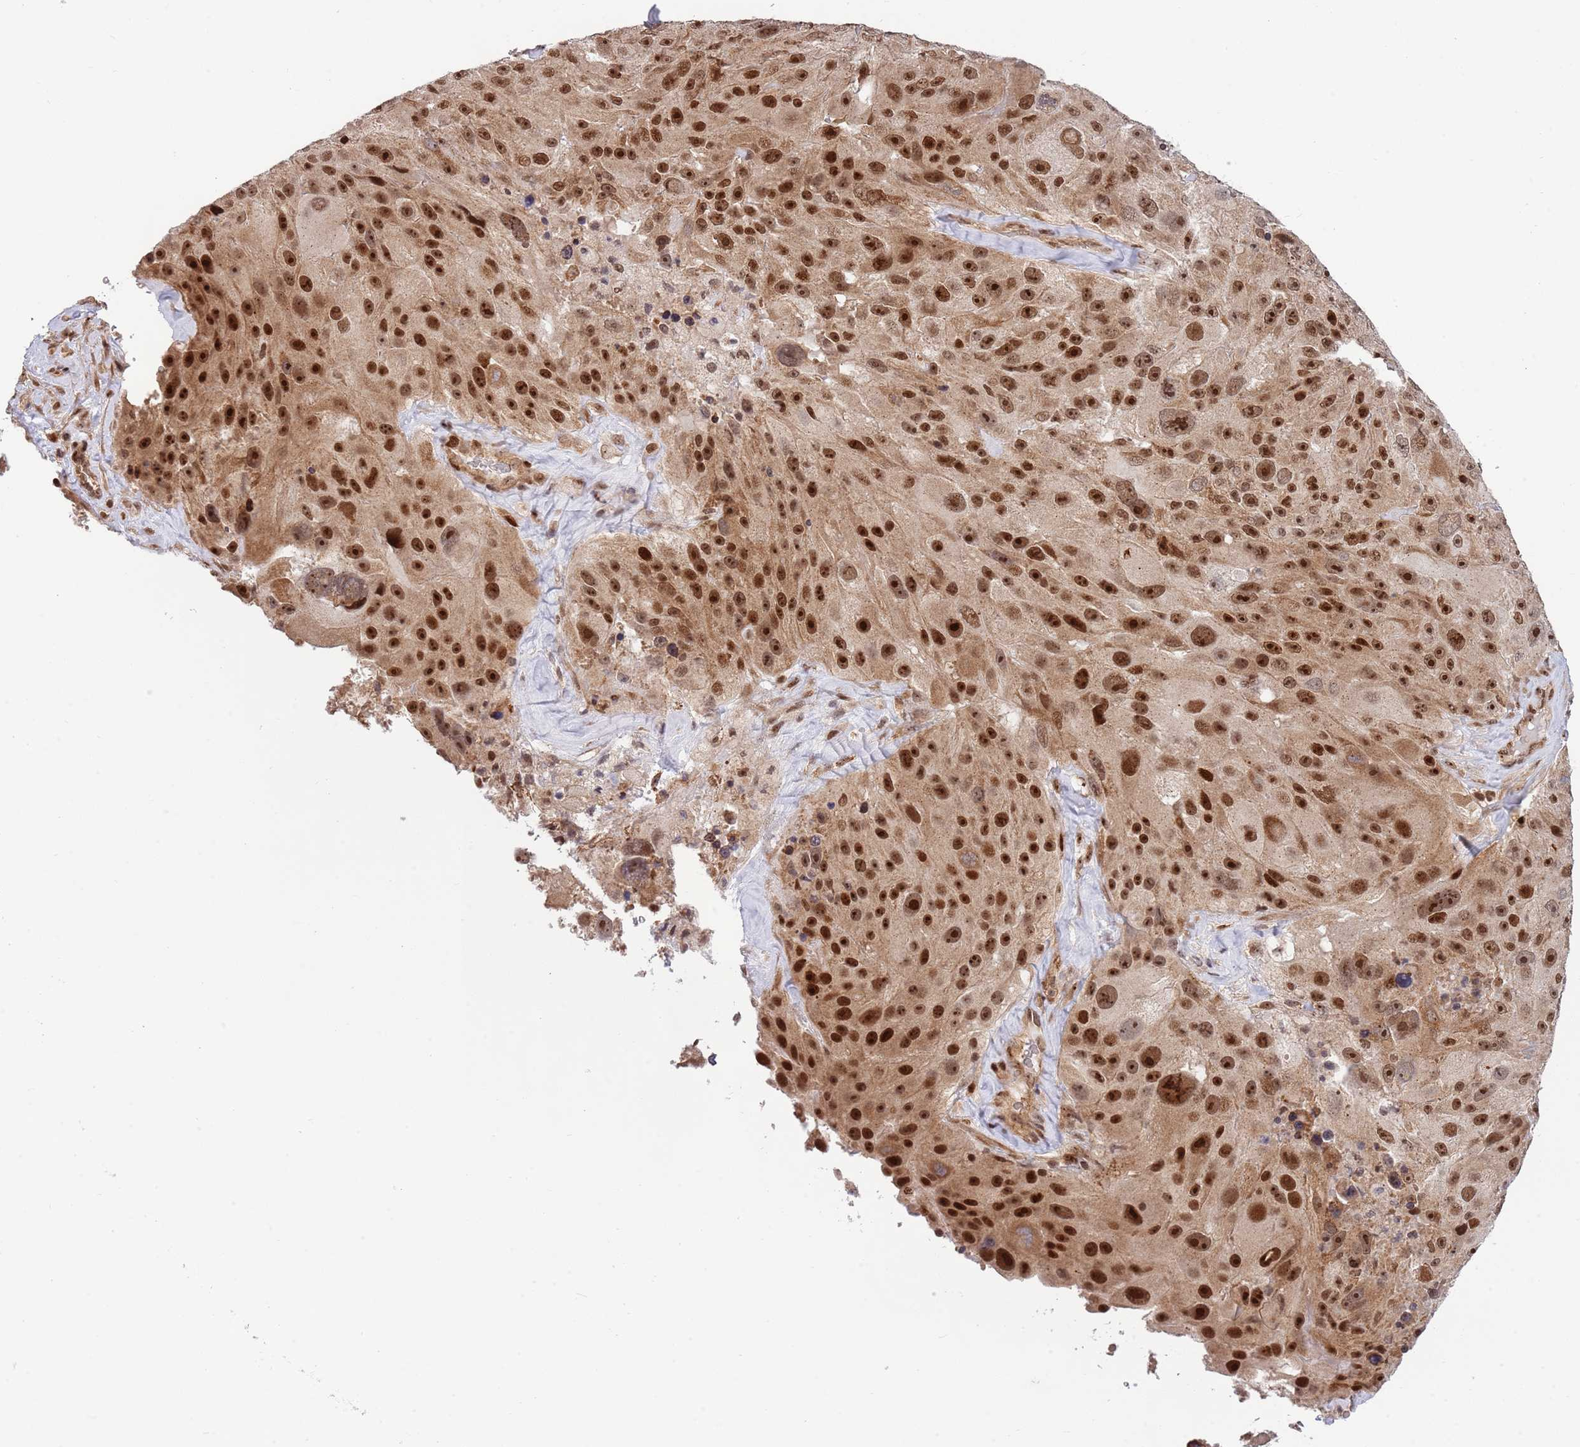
{"staining": {"intensity": "strong", "quantity": ">75%", "location": "cytoplasmic/membranous,nuclear"}, "tissue": "melanoma", "cell_type": "Tumor cells", "image_type": "cancer", "snomed": [{"axis": "morphology", "description": "Malignant melanoma, Metastatic site"}, {"axis": "topography", "description": "Lymph node"}], "caption": "This is an image of IHC staining of melanoma, which shows strong expression in the cytoplasmic/membranous and nuclear of tumor cells.", "gene": "TBX10", "patient": {"sex": "male", "age": 62}}